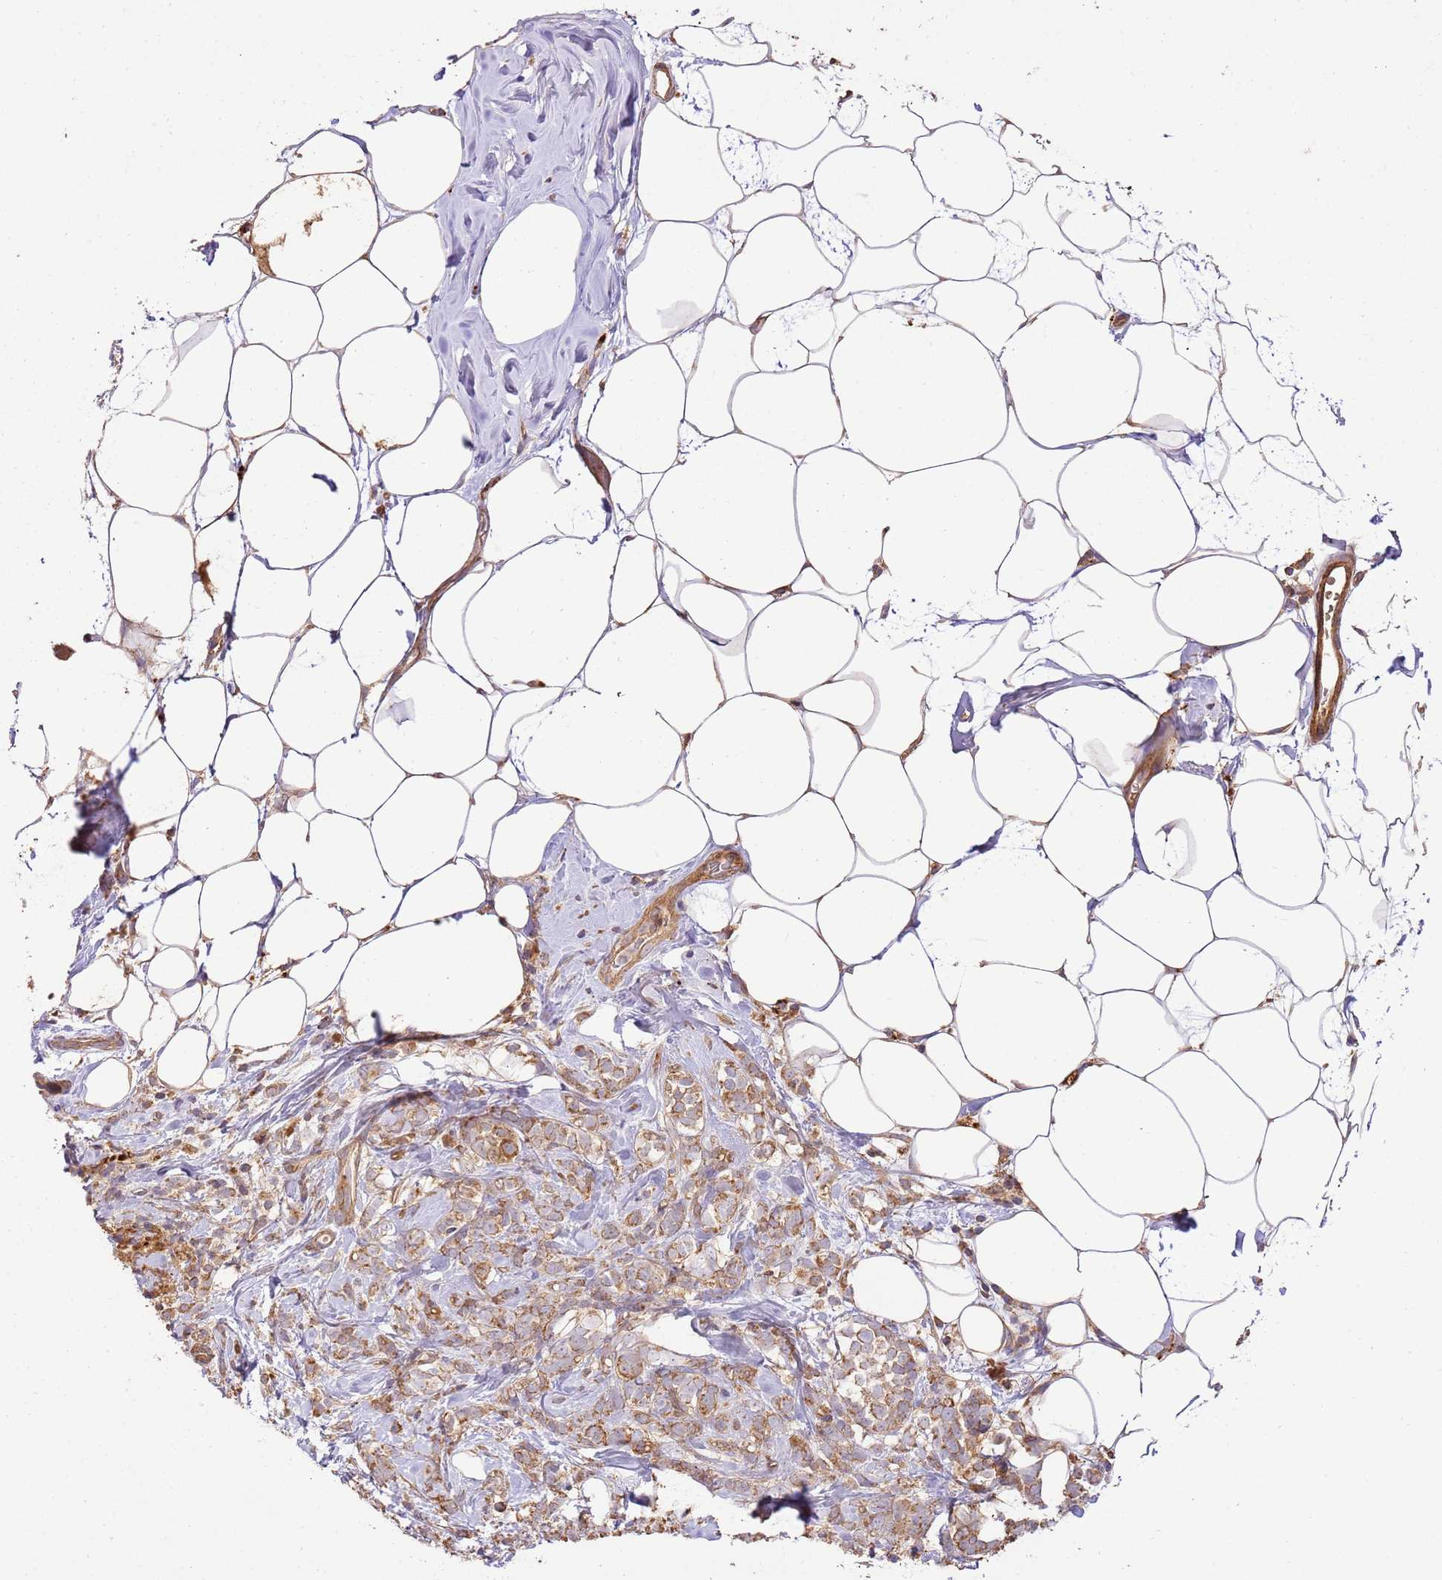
{"staining": {"intensity": "moderate", "quantity": ">75%", "location": "cytoplasmic/membranous"}, "tissue": "breast cancer", "cell_type": "Tumor cells", "image_type": "cancer", "snomed": [{"axis": "morphology", "description": "Lobular carcinoma"}, {"axis": "topography", "description": "Breast"}], "caption": "Breast cancer (lobular carcinoma) stained for a protein exhibits moderate cytoplasmic/membranous positivity in tumor cells.", "gene": "CEP55", "patient": {"sex": "female", "age": 58}}